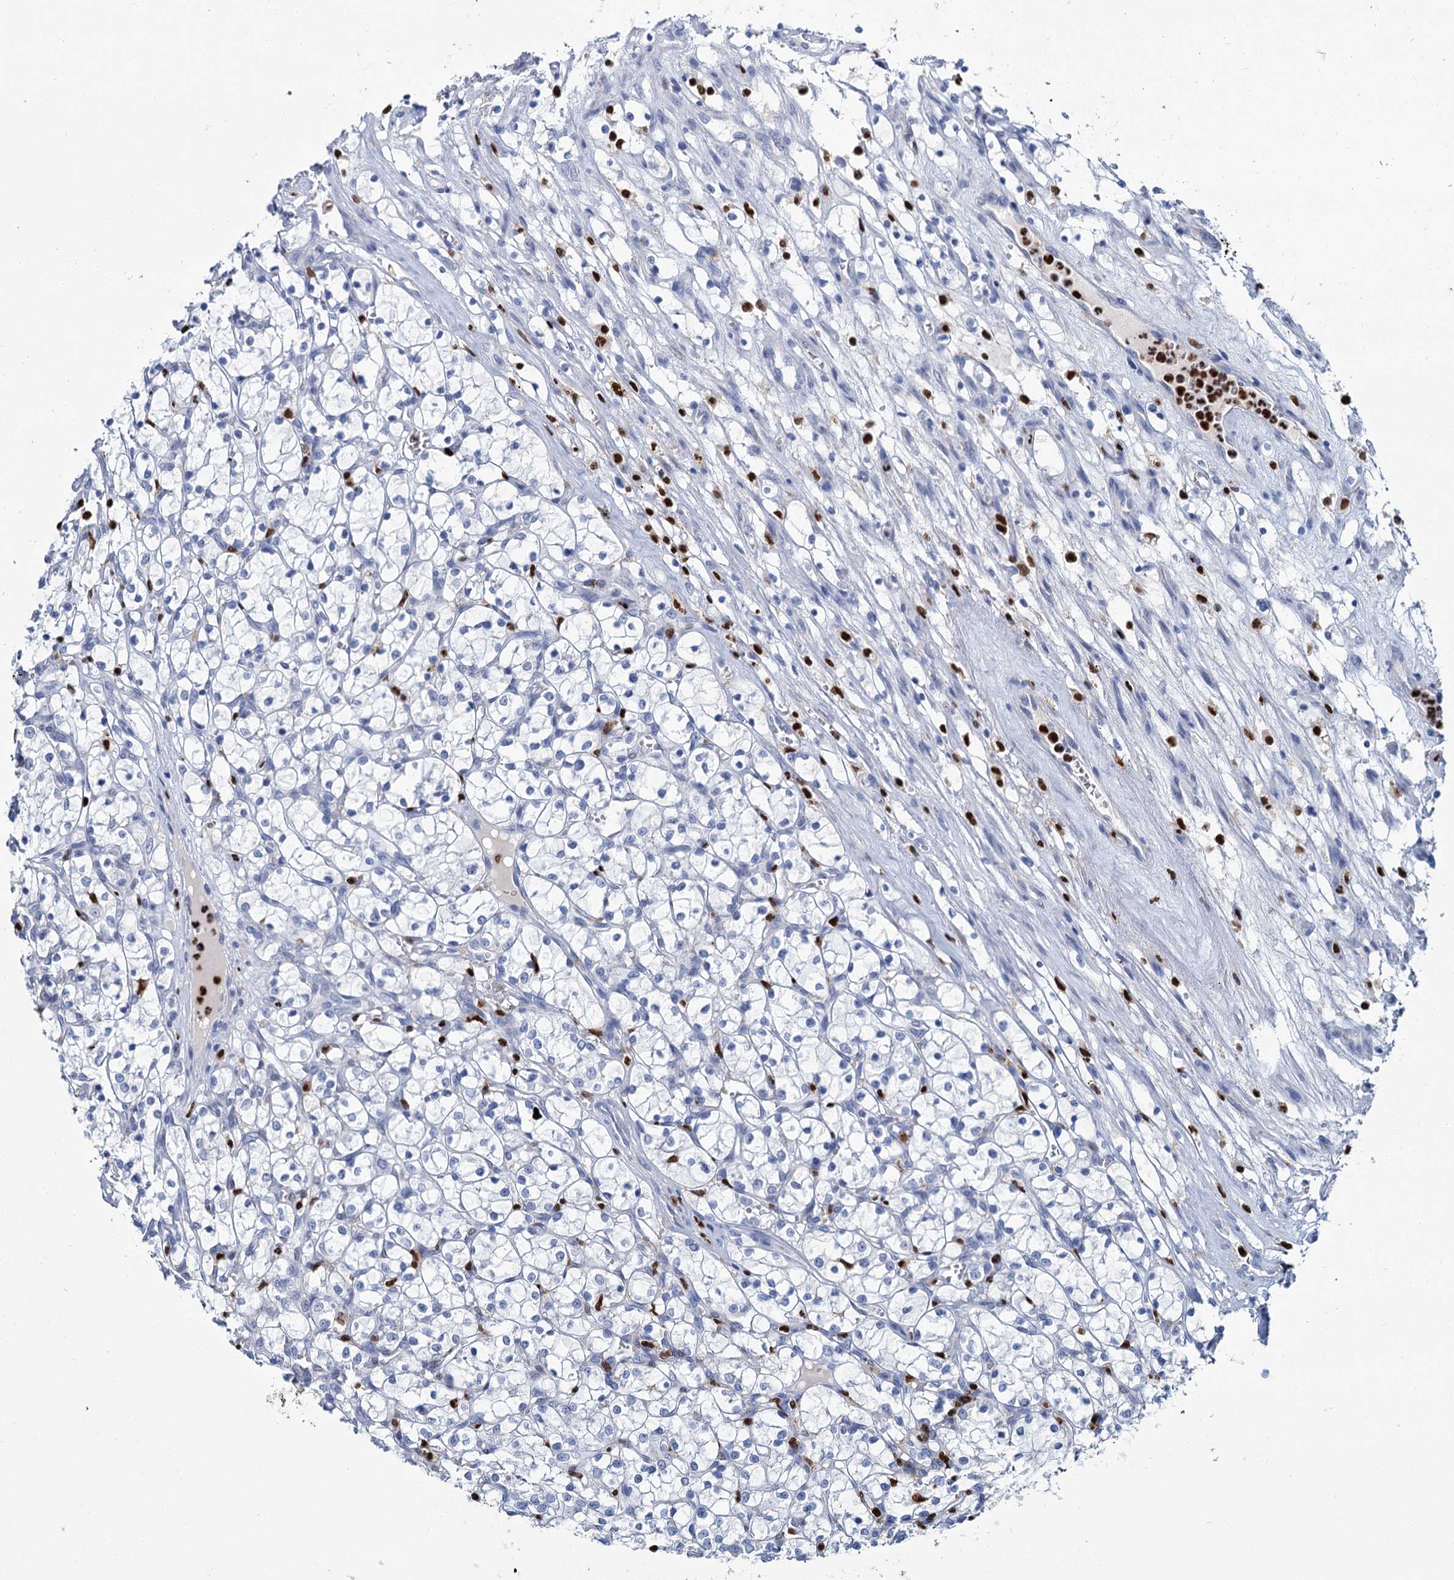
{"staining": {"intensity": "negative", "quantity": "none", "location": "none"}, "tissue": "renal cancer", "cell_type": "Tumor cells", "image_type": "cancer", "snomed": [{"axis": "morphology", "description": "Adenocarcinoma, NOS"}, {"axis": "topography", "description": "Kidney"}], "caption": "The histopathology image exhibits no significant staining in tumor cells of renal adenocarcinoma.", "gene": "CELF2", "patient": {"sex": "female", "age": 69}}